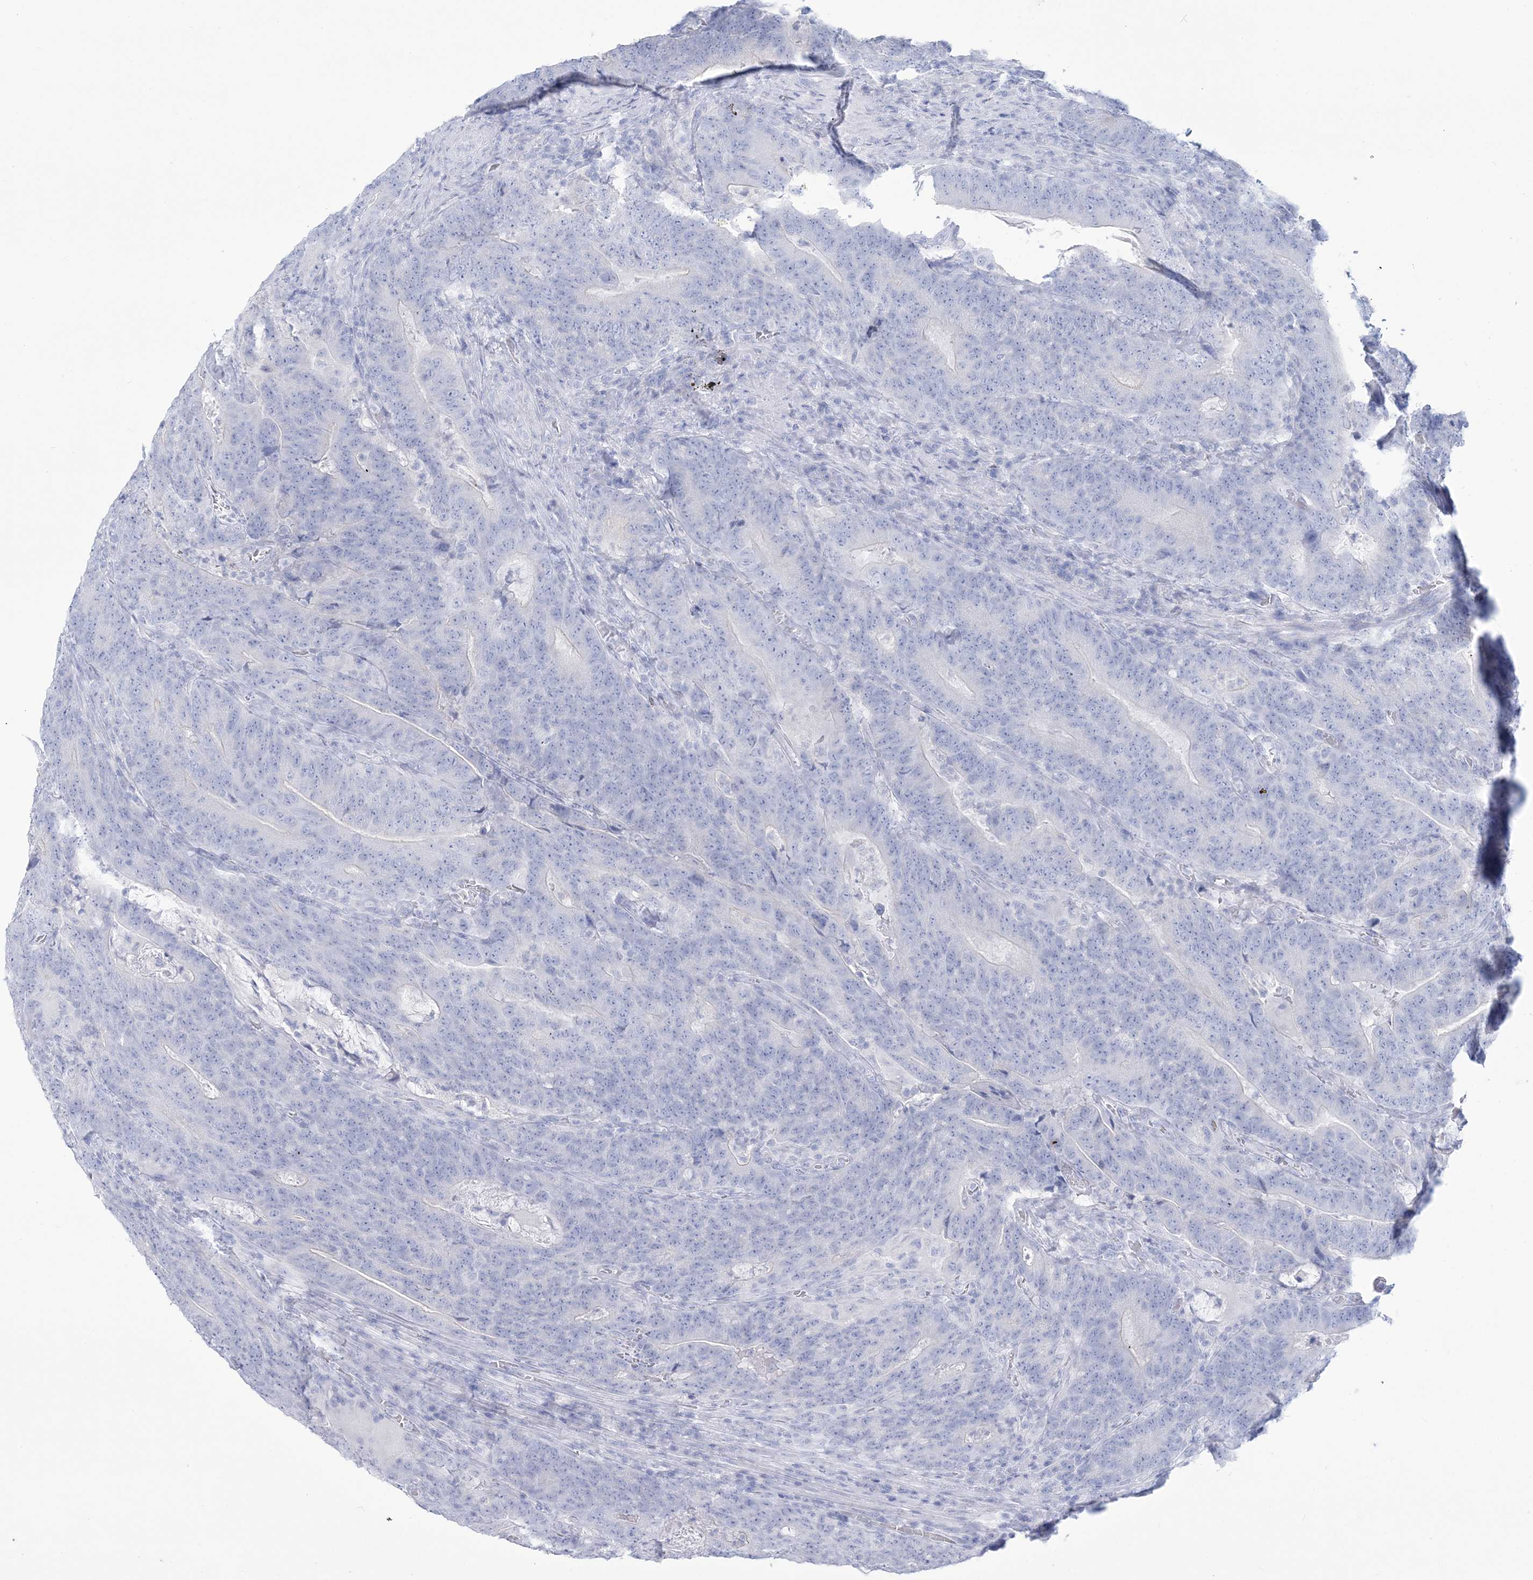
{"staining": {"intensity": "negative", "quantity": "none", "location": "none"}, "tissue": "colorectal cancer", "cell_type": "Tumor cells", "image_type": "cancer", "snomed": [{"axis": "morphology", "description": "Normal tissue, NOS"}, {"axis": "morphology", "description": "Adenocarcinoma, NOS"}, {"axis": "topography", "description": "Colon"}], "caption": "Immunohistochemical staining of human colorectal adenocarcinoma shows no significant positivity in tumor cells.", "gene": "RBP2", "patient": {"sex": "female", "age": 75}}